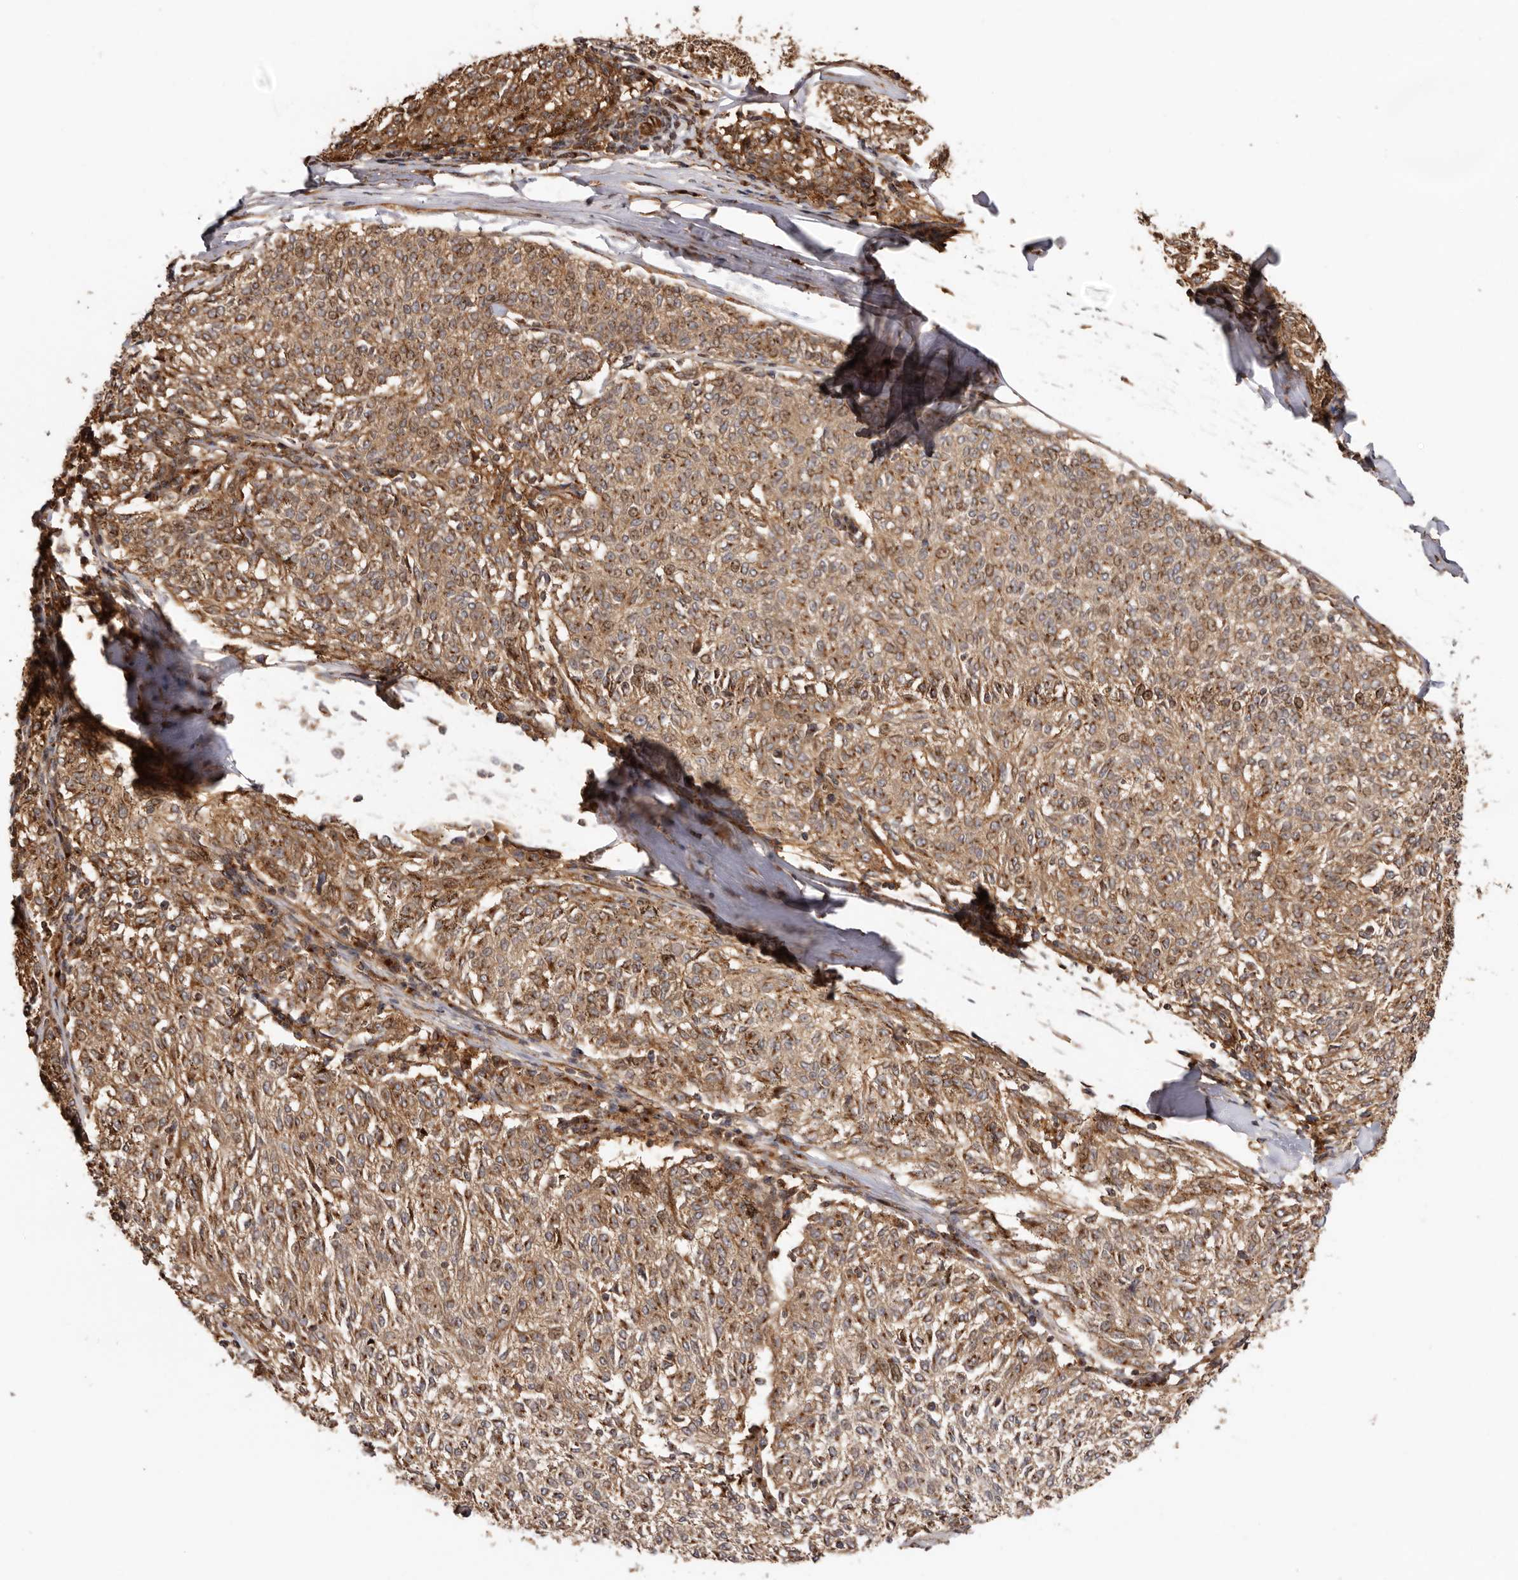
{"staining": {"intensity": "strong", "quantity": ">75%", "location": "cytoplasmic/membranous"}, "tissue": "melanoma", "cell_type": "Tumor cells", "image_type": "cancer", "snomed": [{"axis": "morphology", "description": "Malignant melanoma, NOS"}, {"axis": "topography", "description": "Skin"}], "caption": "This image exhibits immunohistochemistry (IHC) staining of melanoma, with high strong cytoplasmic/membranous expression in about >75% of tumor cells.", "gene": "GPR27", "patient": {"sex": "female", "age": 72}}